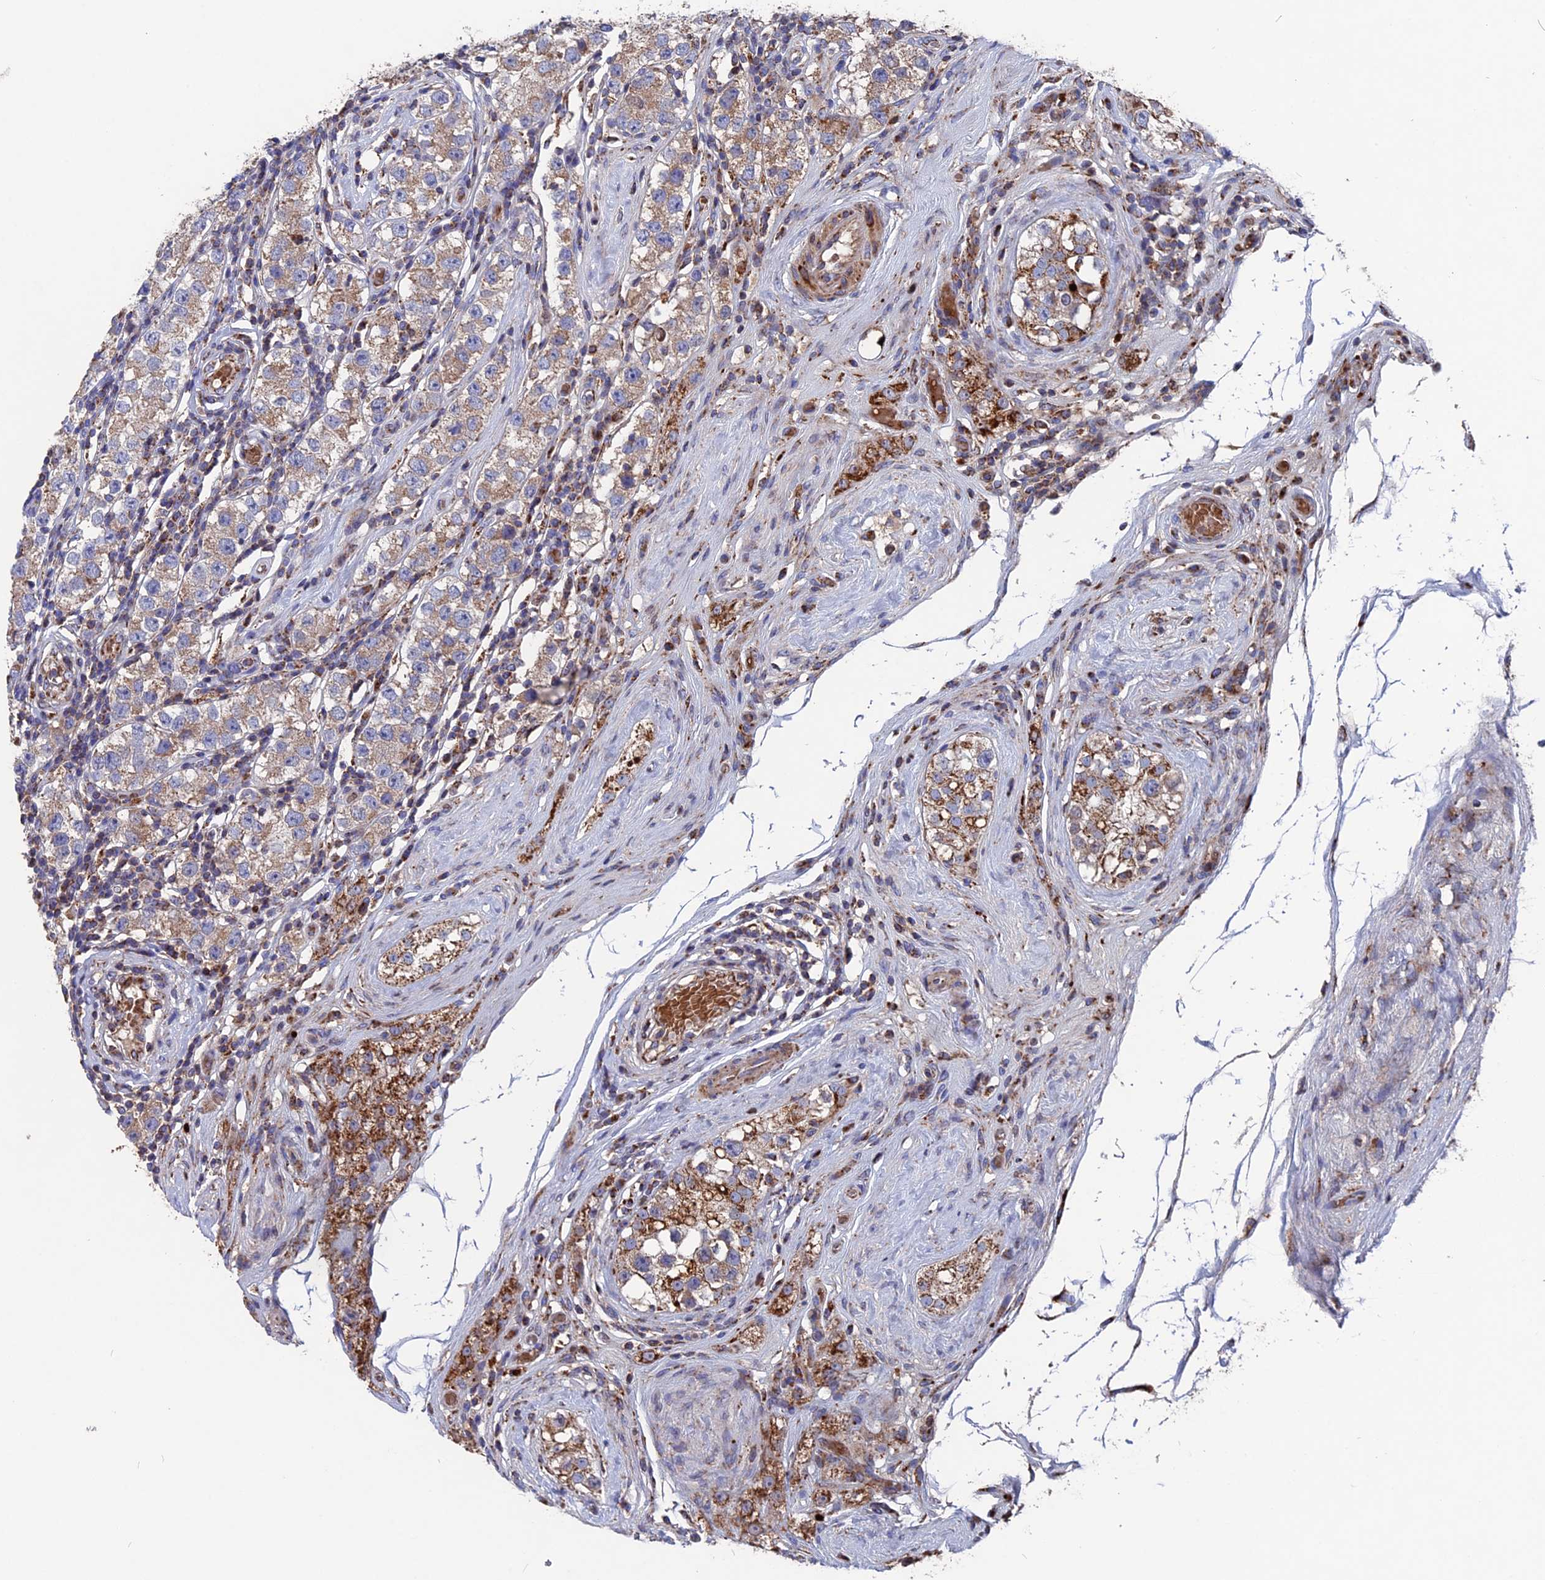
{"staining": {"intensity": "weak", "quantity": ">75%", "location": "cytoplasmic/membranous"}, "tissue": "testis cancer", "cell_type": "Tumor cells", "image_type": "cancer", "snomed": [{"axis": "morphology", "description": "Seminoma, NOS"}, {"axis": "topography", "description": "Testis"}], "caption": "Seminoma (testis) tissue reveals weak cytoplasmic/membranous staining in approximately >75% of tumor cells", "gene": "TGFA", "patient": {"sex": "male", "age": 34}}